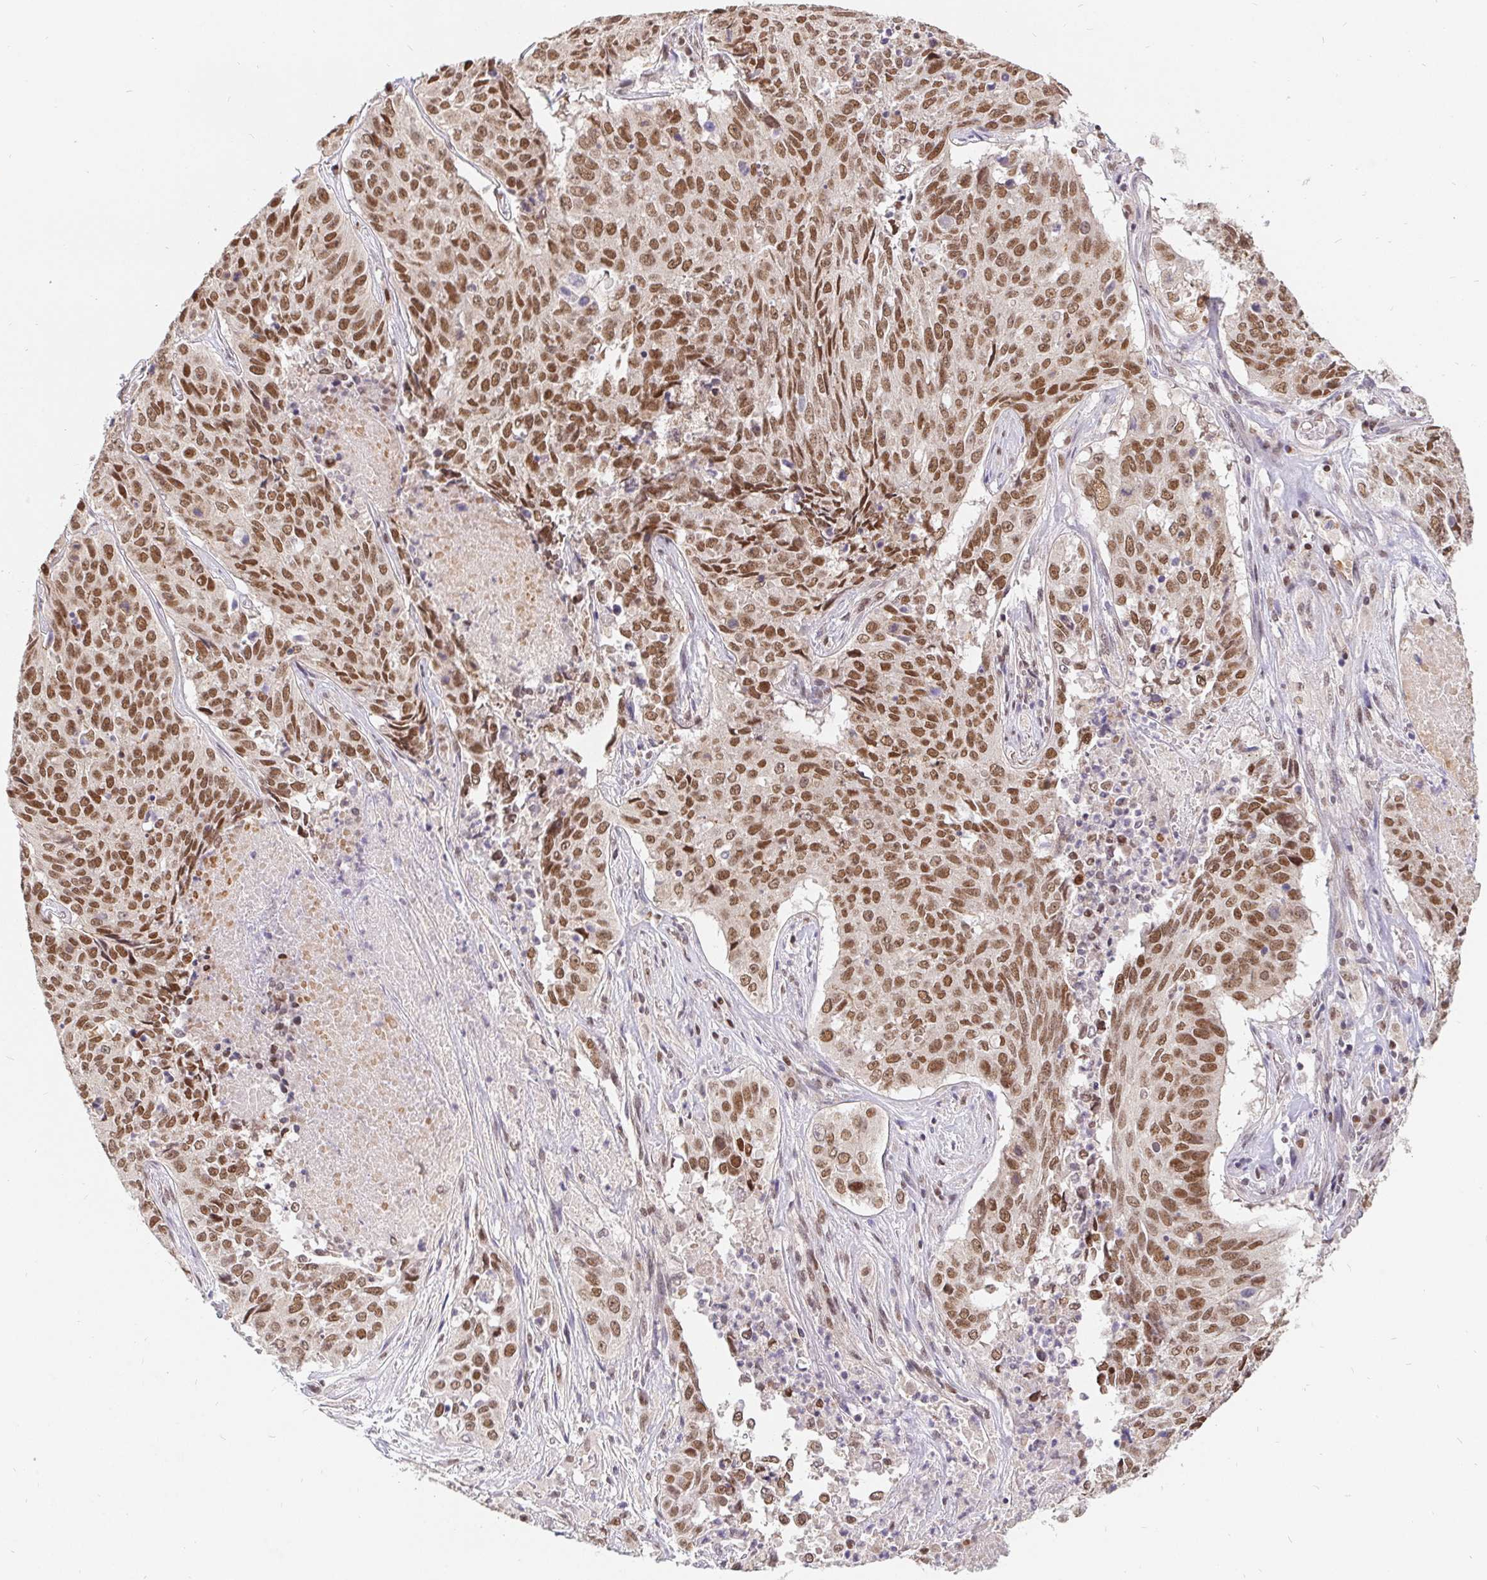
{"staining": {"intensity": "moderate", "quantity": ">75%", "location": "nuclear"}, "tissue": "lung cancer", "cell_type": "Tumor cells", "image_type": "cancer", "snomed": [{"axis": "morphology", "description": "Normal tissue, NOS"}, {"axis": "morphology", "description": "Squamous cell carcinoma, NOS"}, {"axis": "topography", "description": "Bronchus"}, {"axis": "topography", "description": "Lung"}], "caption": "Moderate nuclear expression for a protein is present in approximately >75% of tumor cells of lung cancer using immunohistochemistry (IHC).", "gene": "POU2F1", "patient": {"sex": "male", "age": 64}}